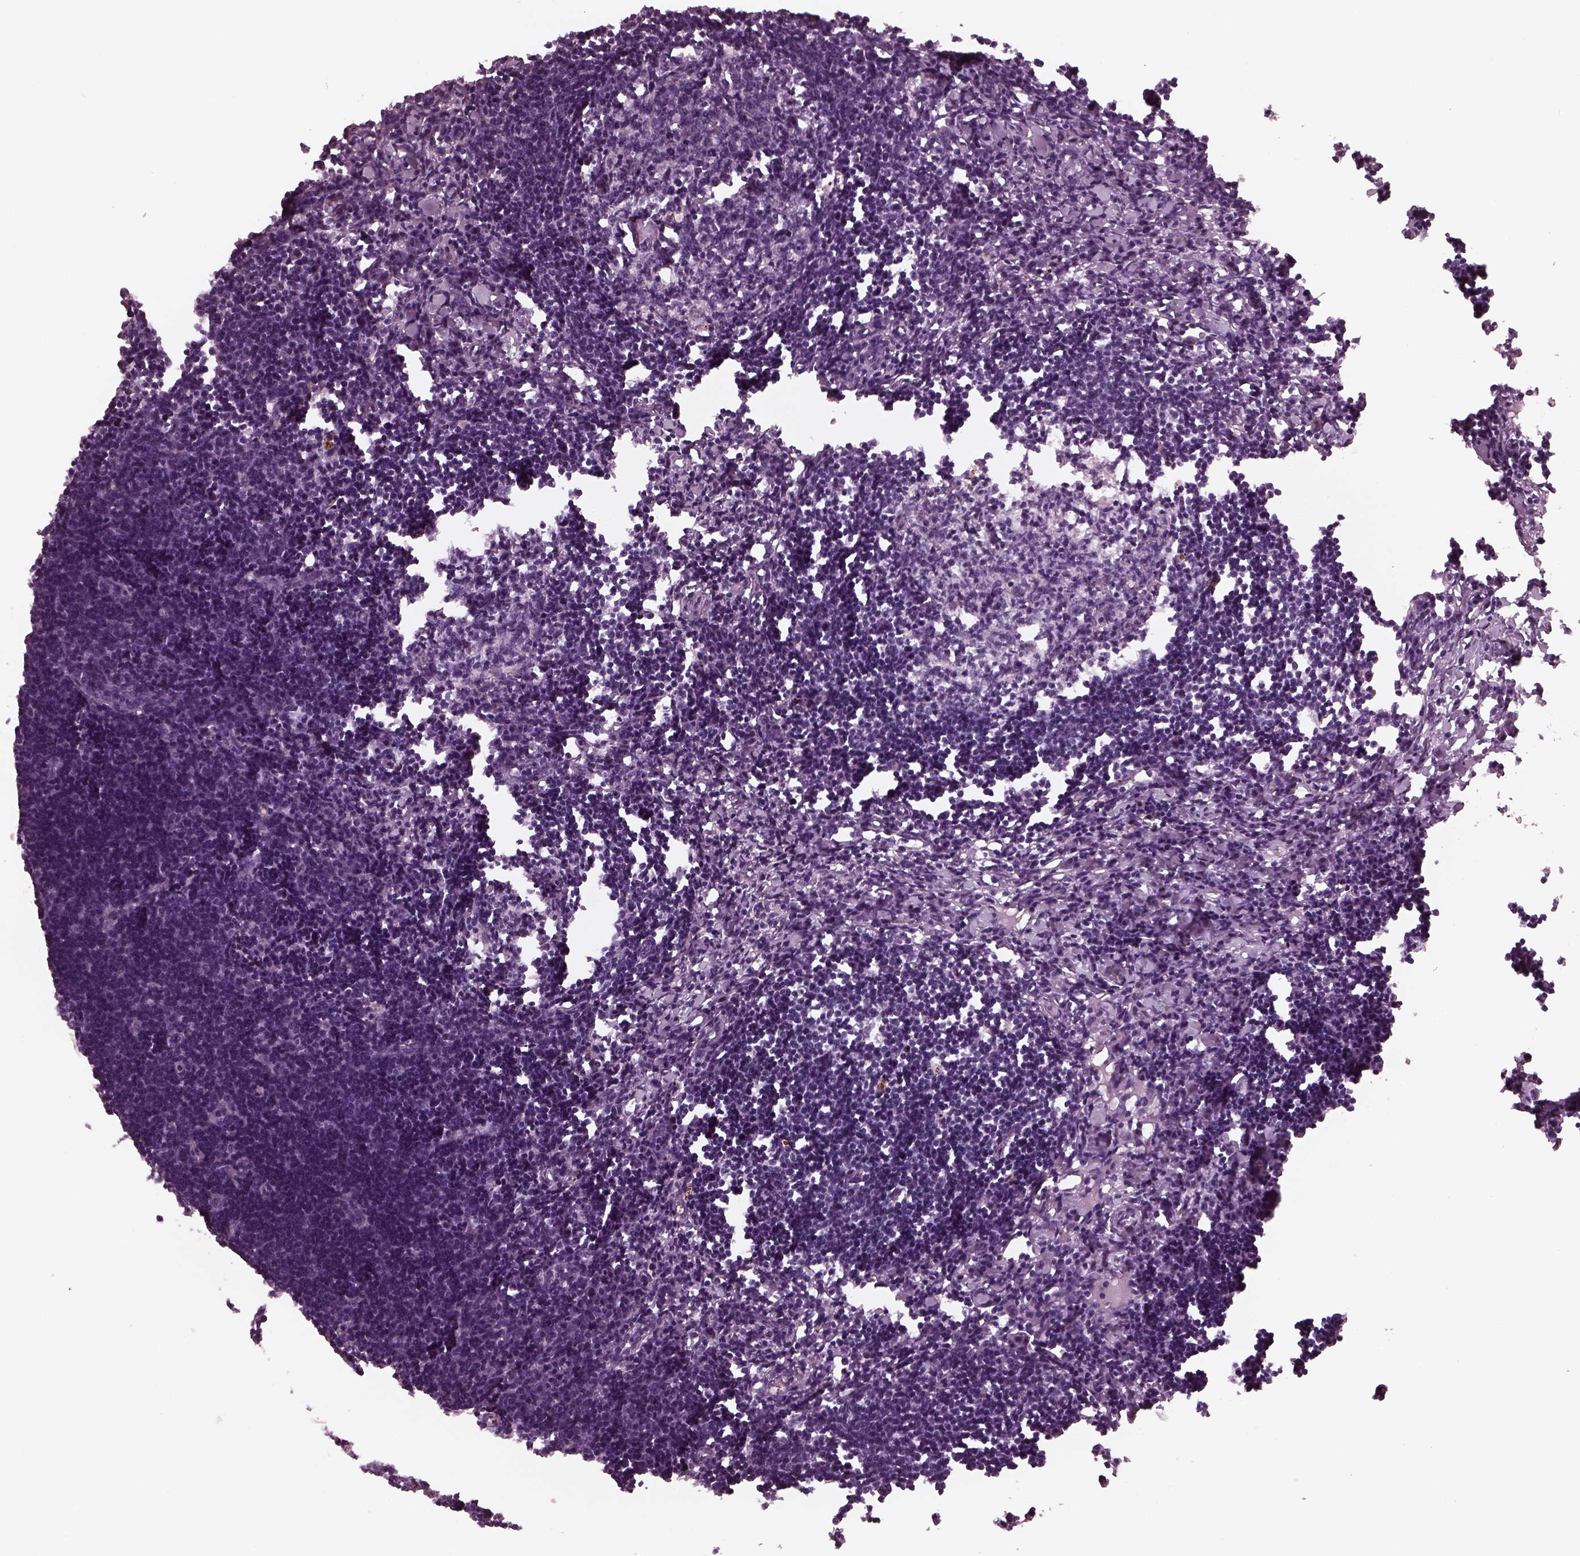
{"staining": {"intensity": "negative", "quantity": "none", "location": "none"}, "tissue": "lymph node", "cell_type": "Germinal center cells", "image_type": "normal", "snomed": [{"axis": "morphology", "description": "Normal tissue, NOS"}, {"axis": "topography", "description": "Lymph node"}], "caption": "Germinal center cells are negative for brown protein staining in unremarkable lymph node. The staining is performed using DAB brown chromogen with nuclei counter-stained in using hematoxylin.", "gene": "GRM6", "patient": {"sex": "male", "age": 55}}